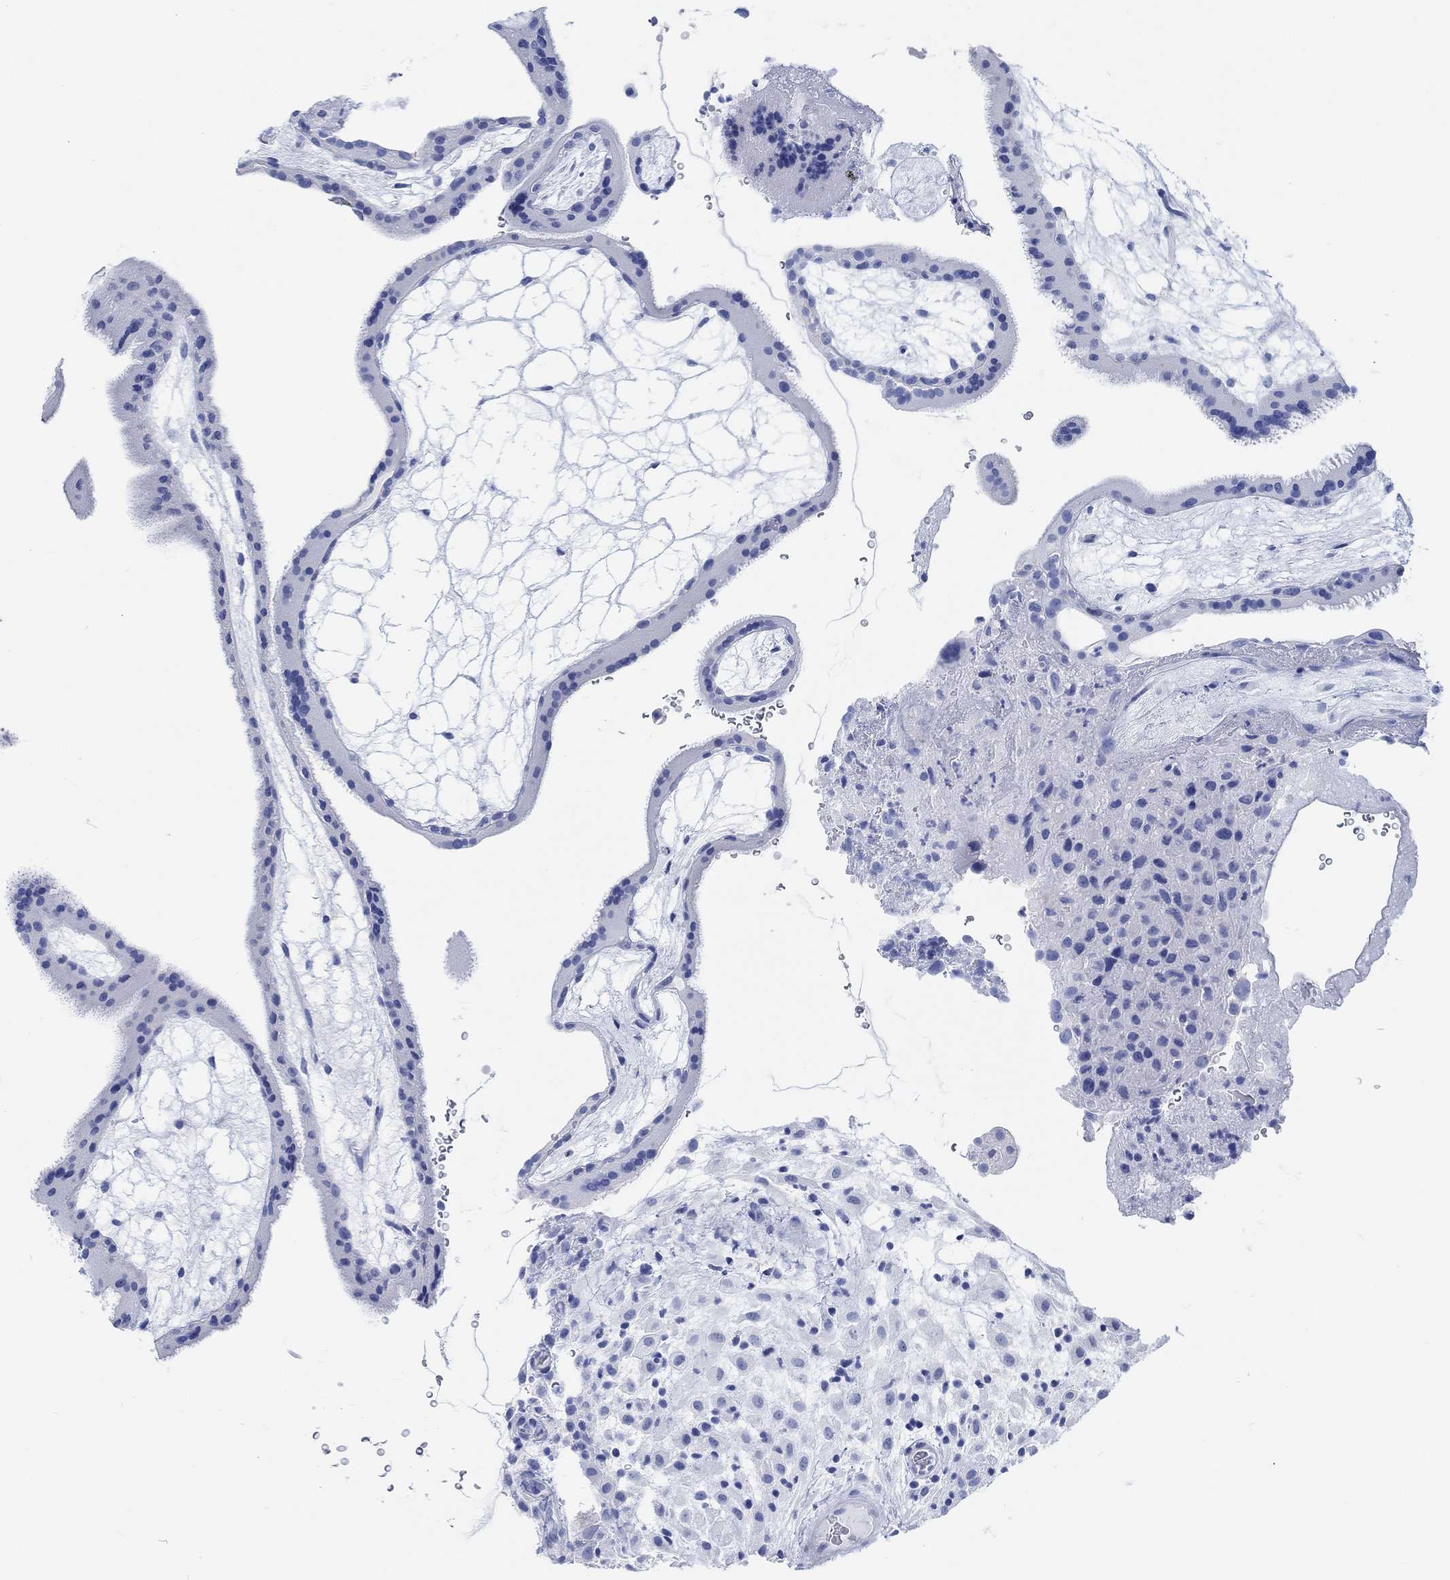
{"staining": {"intensity": "negative", "quantity": "none", "location": "none"}, "tissue": "placenta", "cell_type": "Decidual cells", "image_type": "normal", "snomed": [{"axis": "morphology", "description": "Normal tissue, NOS"}, {"axis": "topography", "description": "Placenta"}], "caption": "Placenta stained for a protein using IHC exhibits no positivity decidual cells.", "gene": "ANKRD33", "patient": {"sex": "female", "age": 19}}